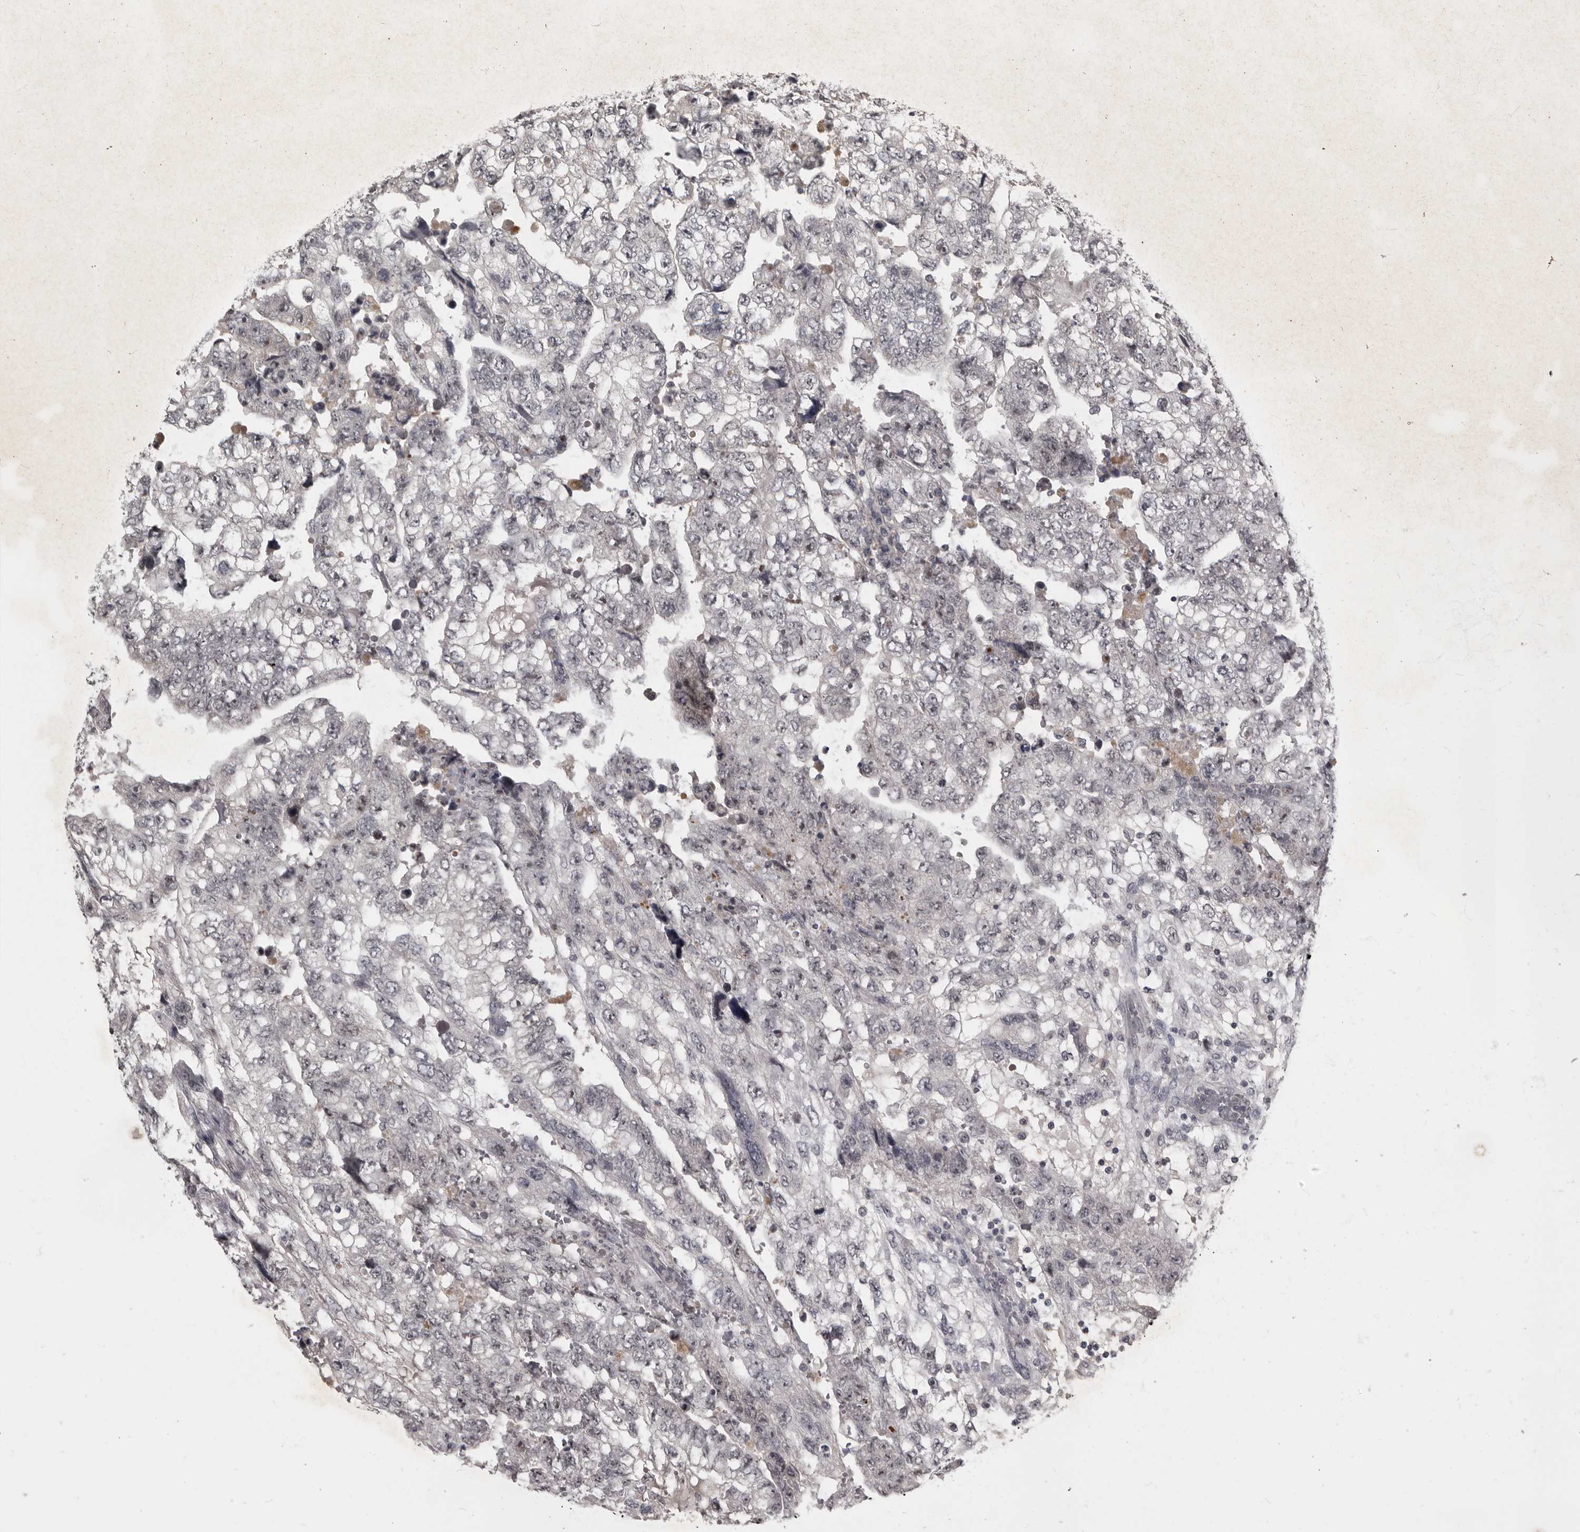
{"staining": {"intensity": "negative", "quantity": "none", "location": "none"}, "tissue": "testis cancer", "cell_type": "Tumor cells", "image_type": "cancer", "snomed": [{"axis": "morphology", "description": "Carcinoma, Embryonal, NOS"}, {"axis": "topography", "description": "Testis"}], "caption": "This is a image of IHC staining of testis cancer (embryonal carcinoma), which shows no positivity in tumor cells. The staining was performed using DAB to visualize the protein expression in brown, while the nuclei were stained in blue with hematoxylin (Magnification: 20x).", "gene": "MRTO4", "patient": {"sex": "male", "age": 36}}